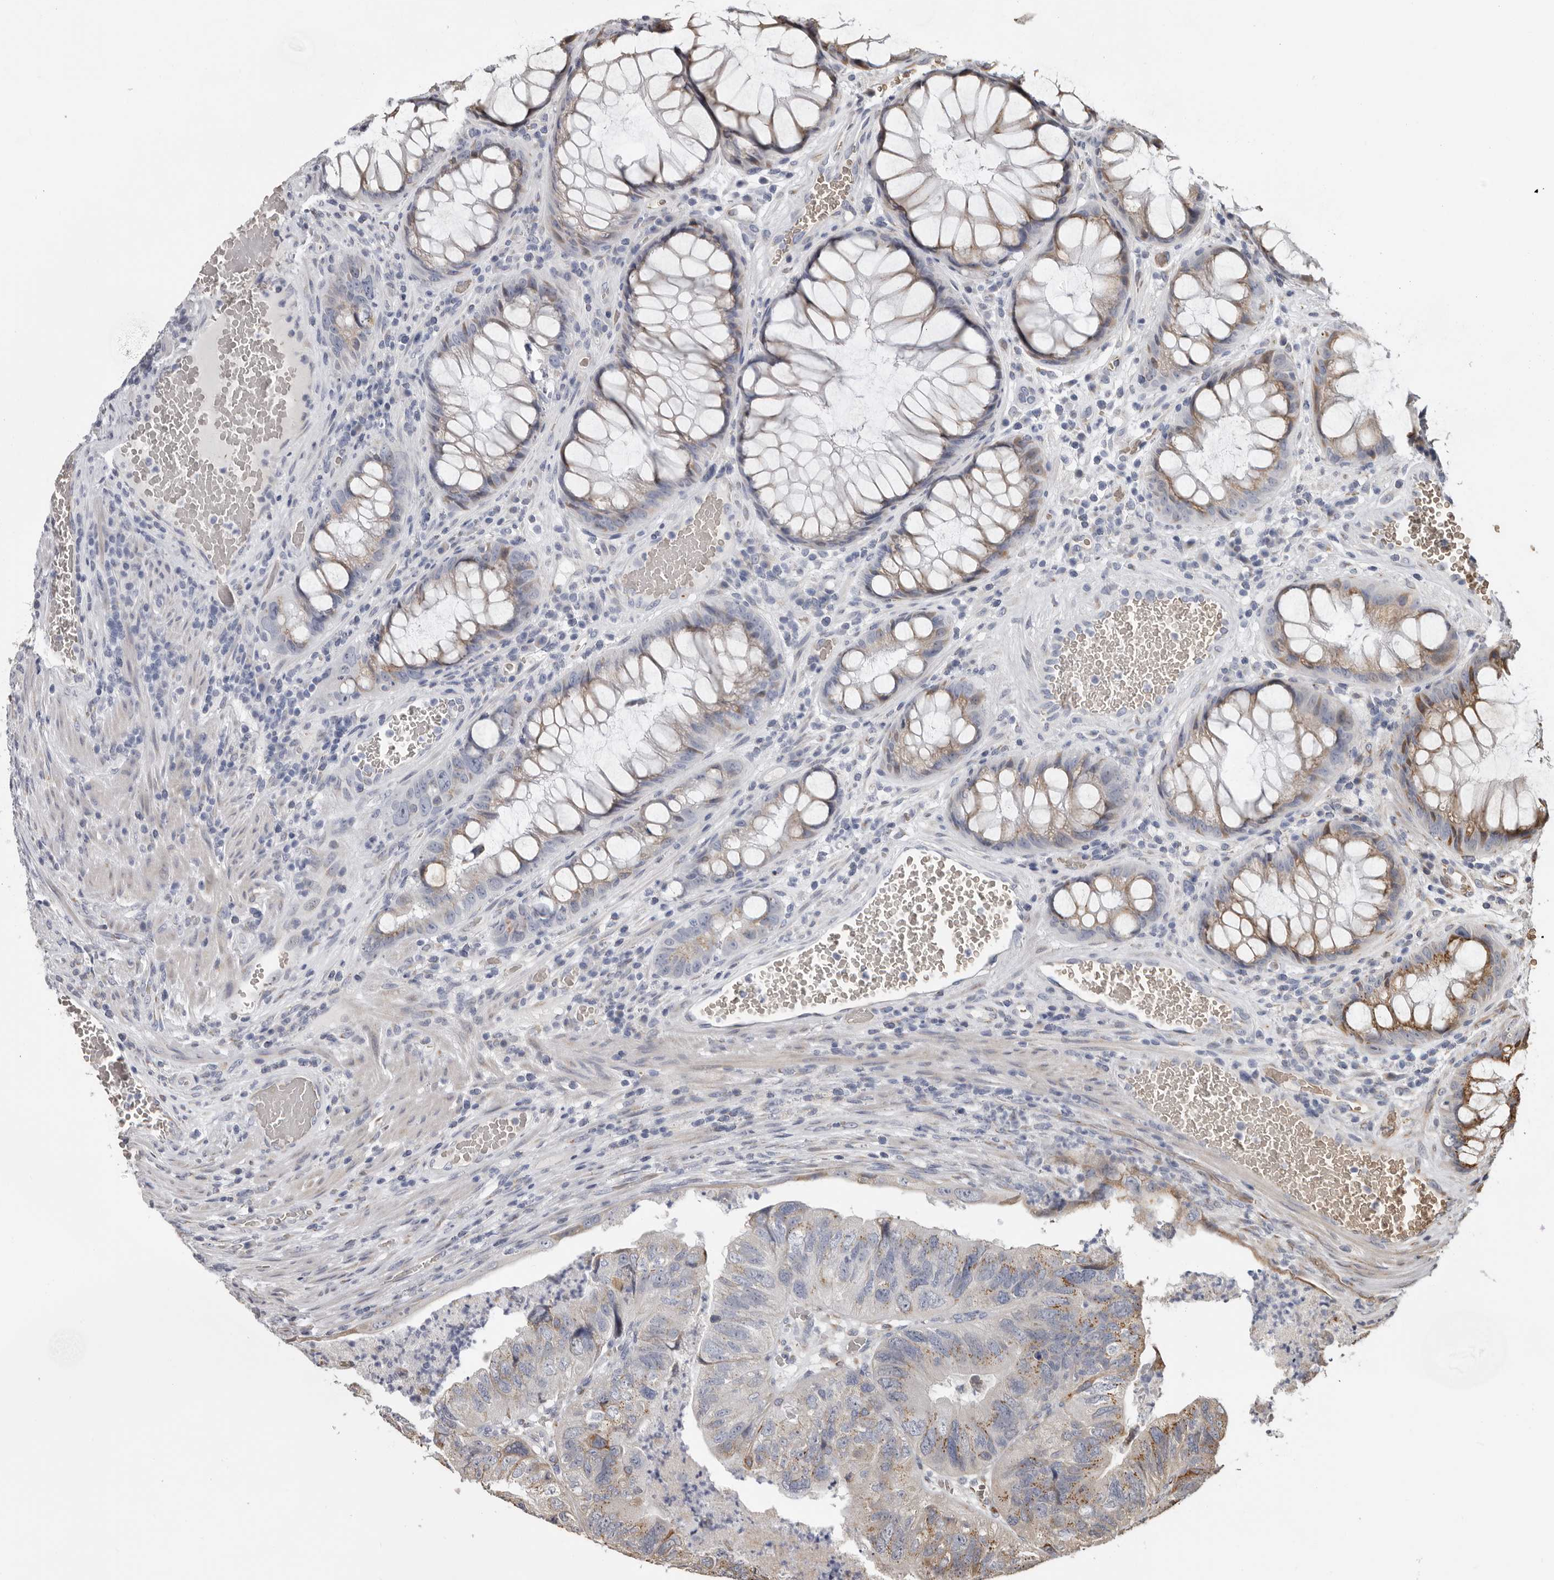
{"staining": {"intensity": "moderate", "quantity": "25%-75%", "location": "cytoplasmic/membranous"}, "tissue": "colorectal cancer", "cell_type": "Tumor cells", "image_type": "cancer", "snomed": [{"axis": "morphology", "description": "Adenocarcinoma, NOS"}, {"axis": "topography", "description": "Rectum"}], "caption": "A medium amount of moderate cytoplasmic/membranous staining is identified in about 25%-75% of tumor cells in colorectal cancer (adenocarcinoma) tissue. (Brightfield microscopy of DAB IHC at high magnification).", "gene": "ENTREP1", "patient": {"sex": "male", "age": 63}}